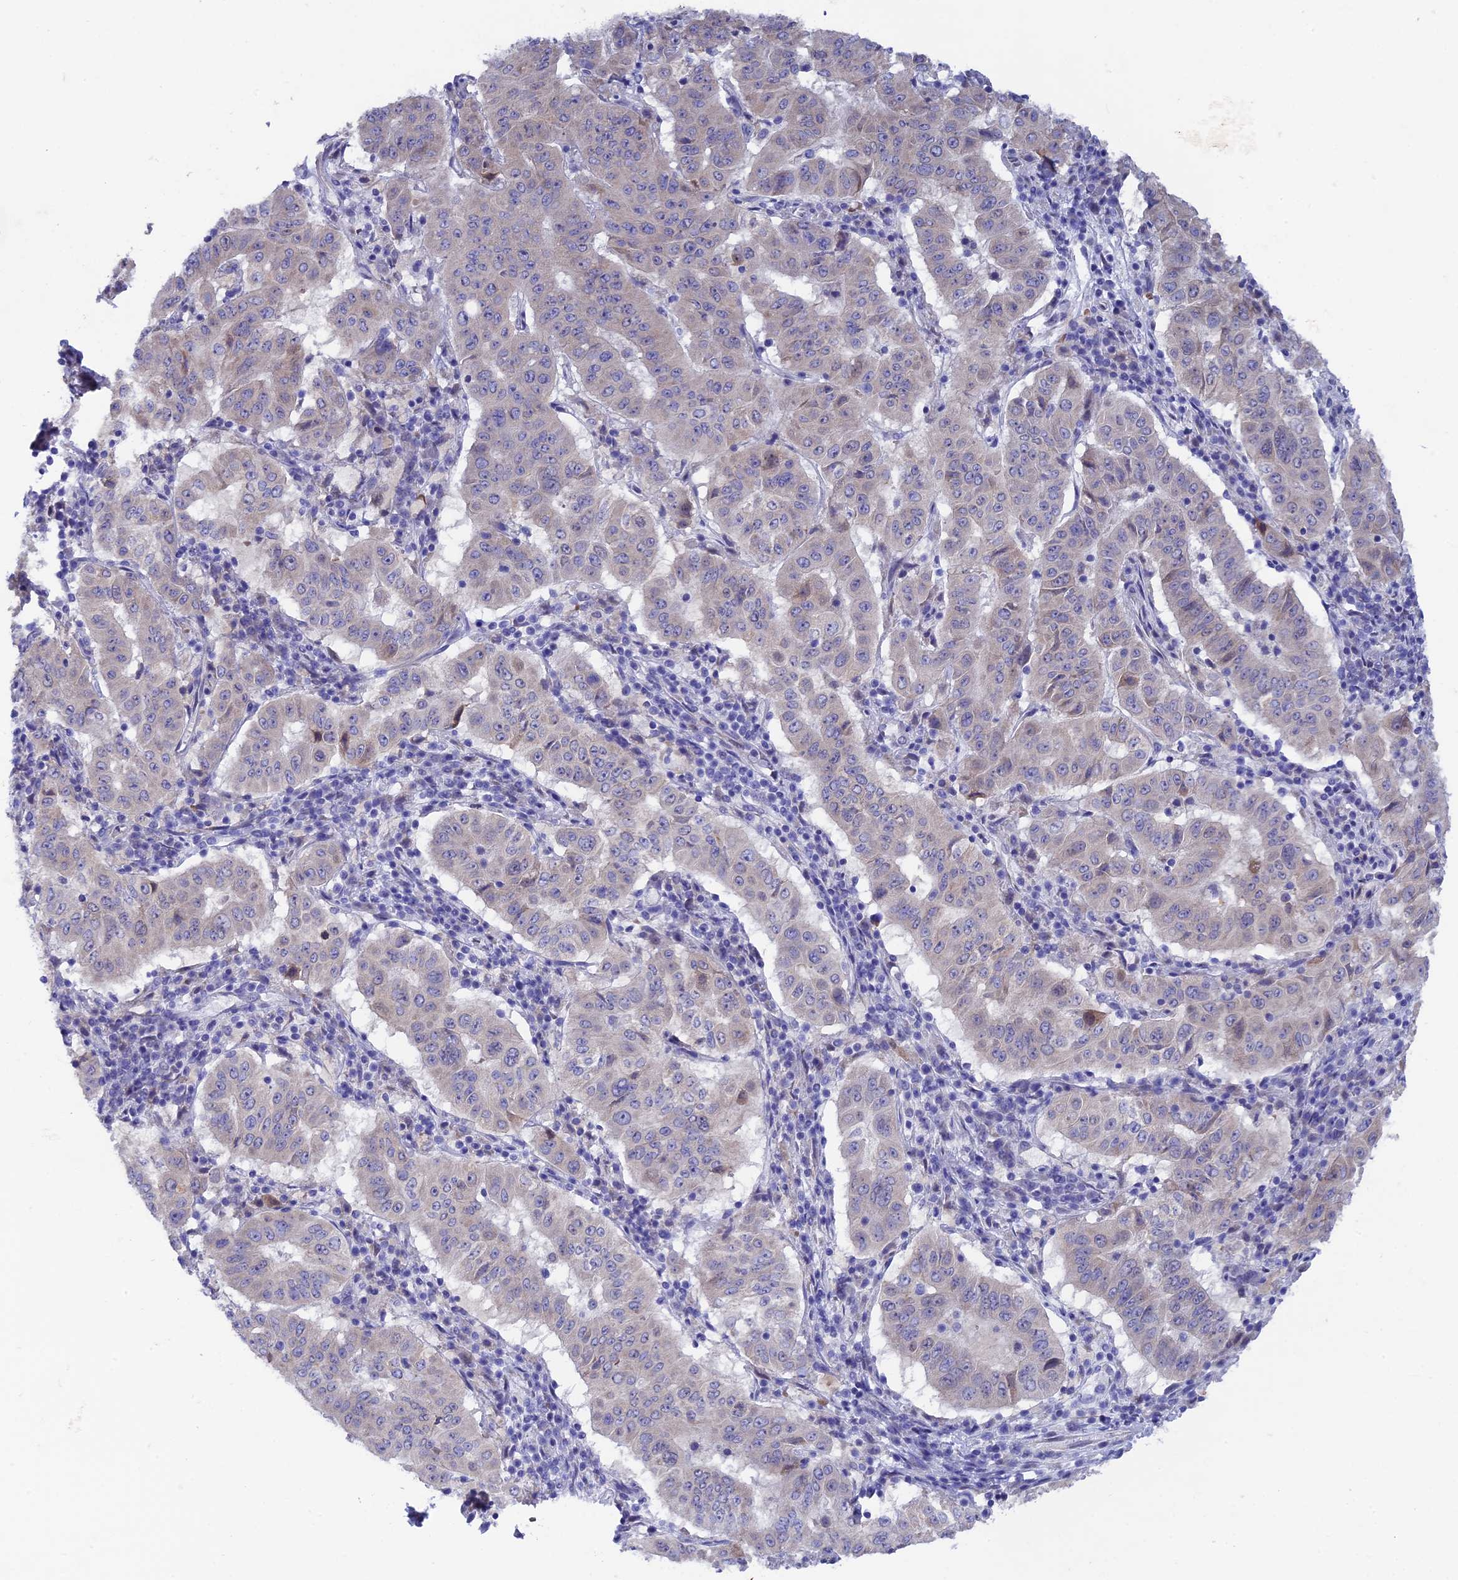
{"staining": {"intensity": "moderate", "quantity": "<25%", "location": "cytoplasmic/membranous"}, "tissue": "pancreatic cancer", "cell_type": "Tumor cells", "image_type": "cancer", "snomed": [{"axis": "morphology", "description": "Adenocarcinoma, NOS"}, {"axis": "topography", "description": "Pancreas"}], "caption": "Pancreatic adenocarcinoma tissue displays moderate cytoplasmic/membranous positivity in approximately <25% of tumor cells, visualized by immunohistochemistry.", "gene": "AK4", "patient": {"sex": "male", "age": 63}}